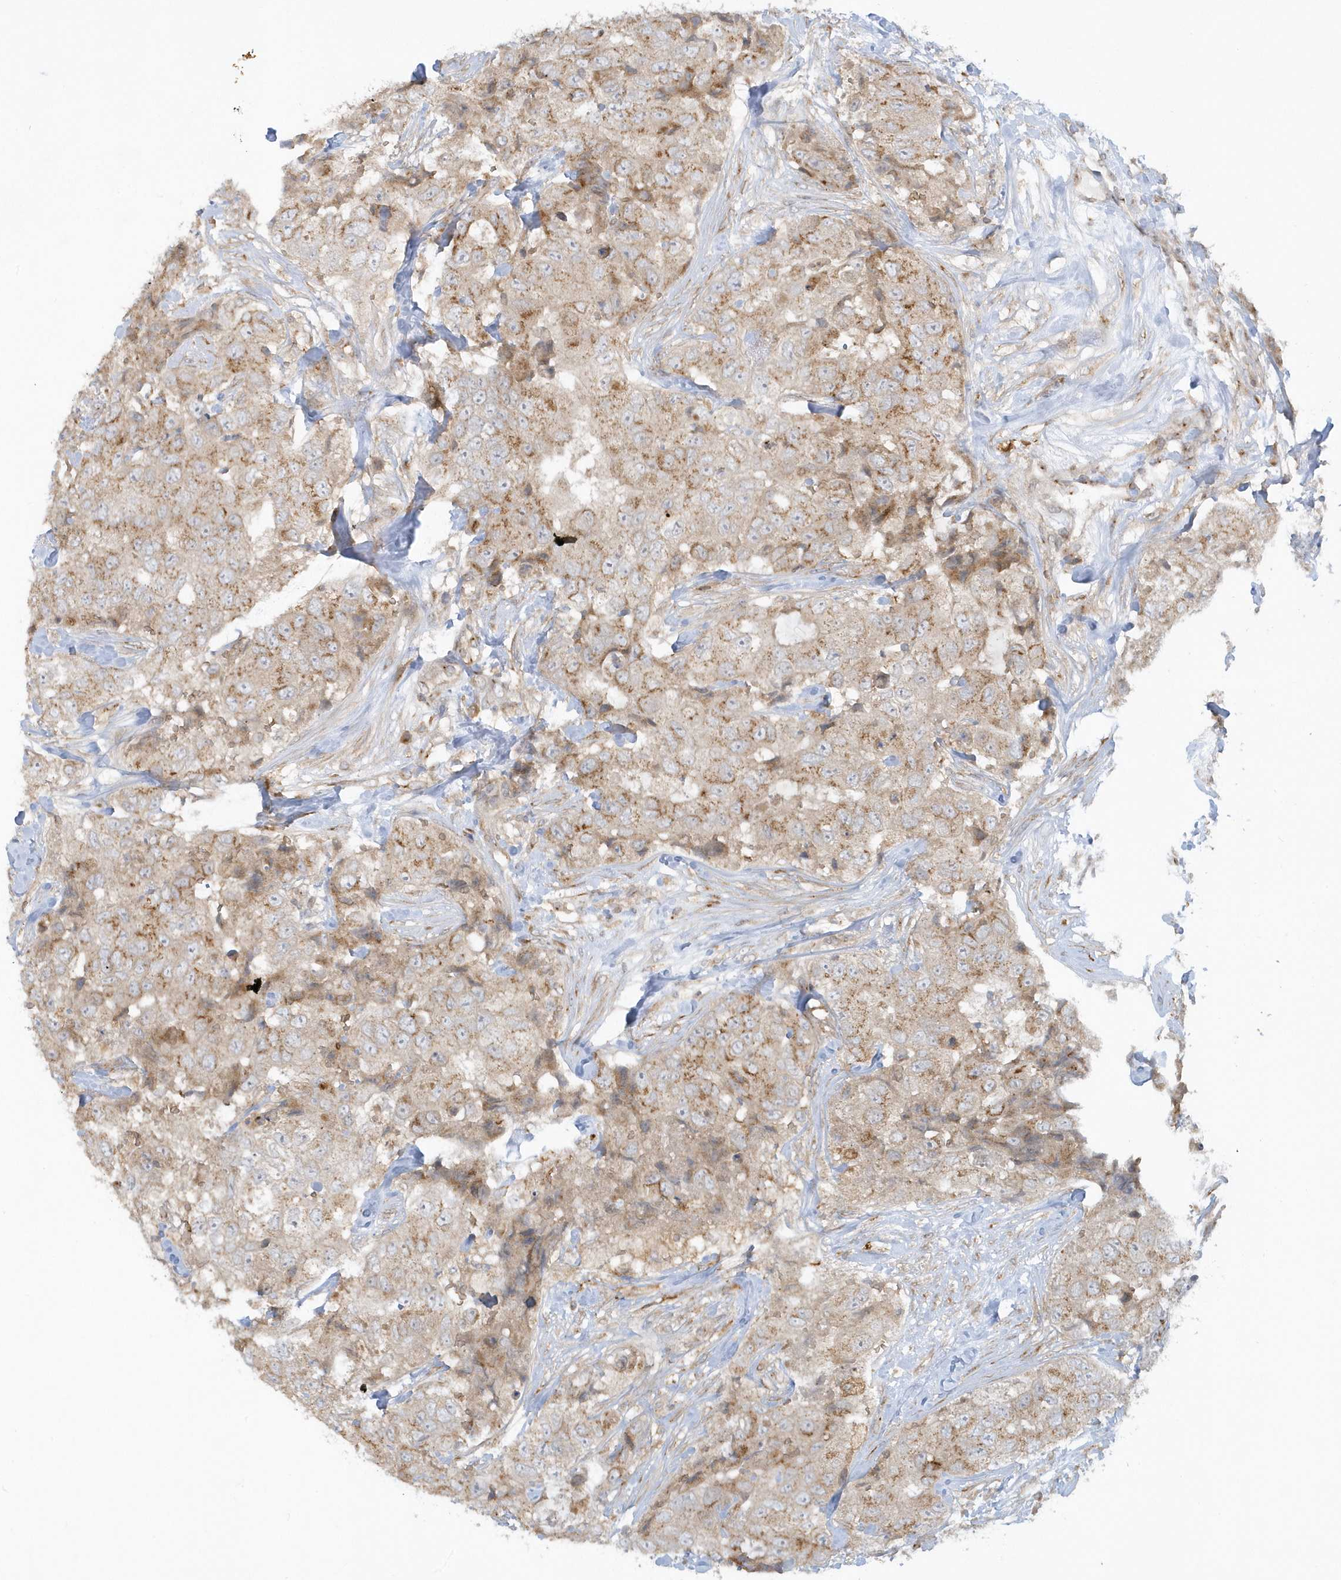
{"staining": {"intensity": "weak", "quantity": ">75%", "location": "cytoplasmic/membranous"}, "tissue": "breast cancer", "cell_type": "Tumor cells", "image_type": "cancer", "snomed": [{"axis": "morphology", "description": "Duct carcinoma"}, {"axis": "topography", "description": "Breast"}], "caption": "The micrograph shows staining of infiltrating ductal carcinoma (breast), revealing weak cytoplasmic/membranous protein expression (brown color) within tumor cells.", "gene": "RPP40", "patient": {"sex": "female", "age": 62}}